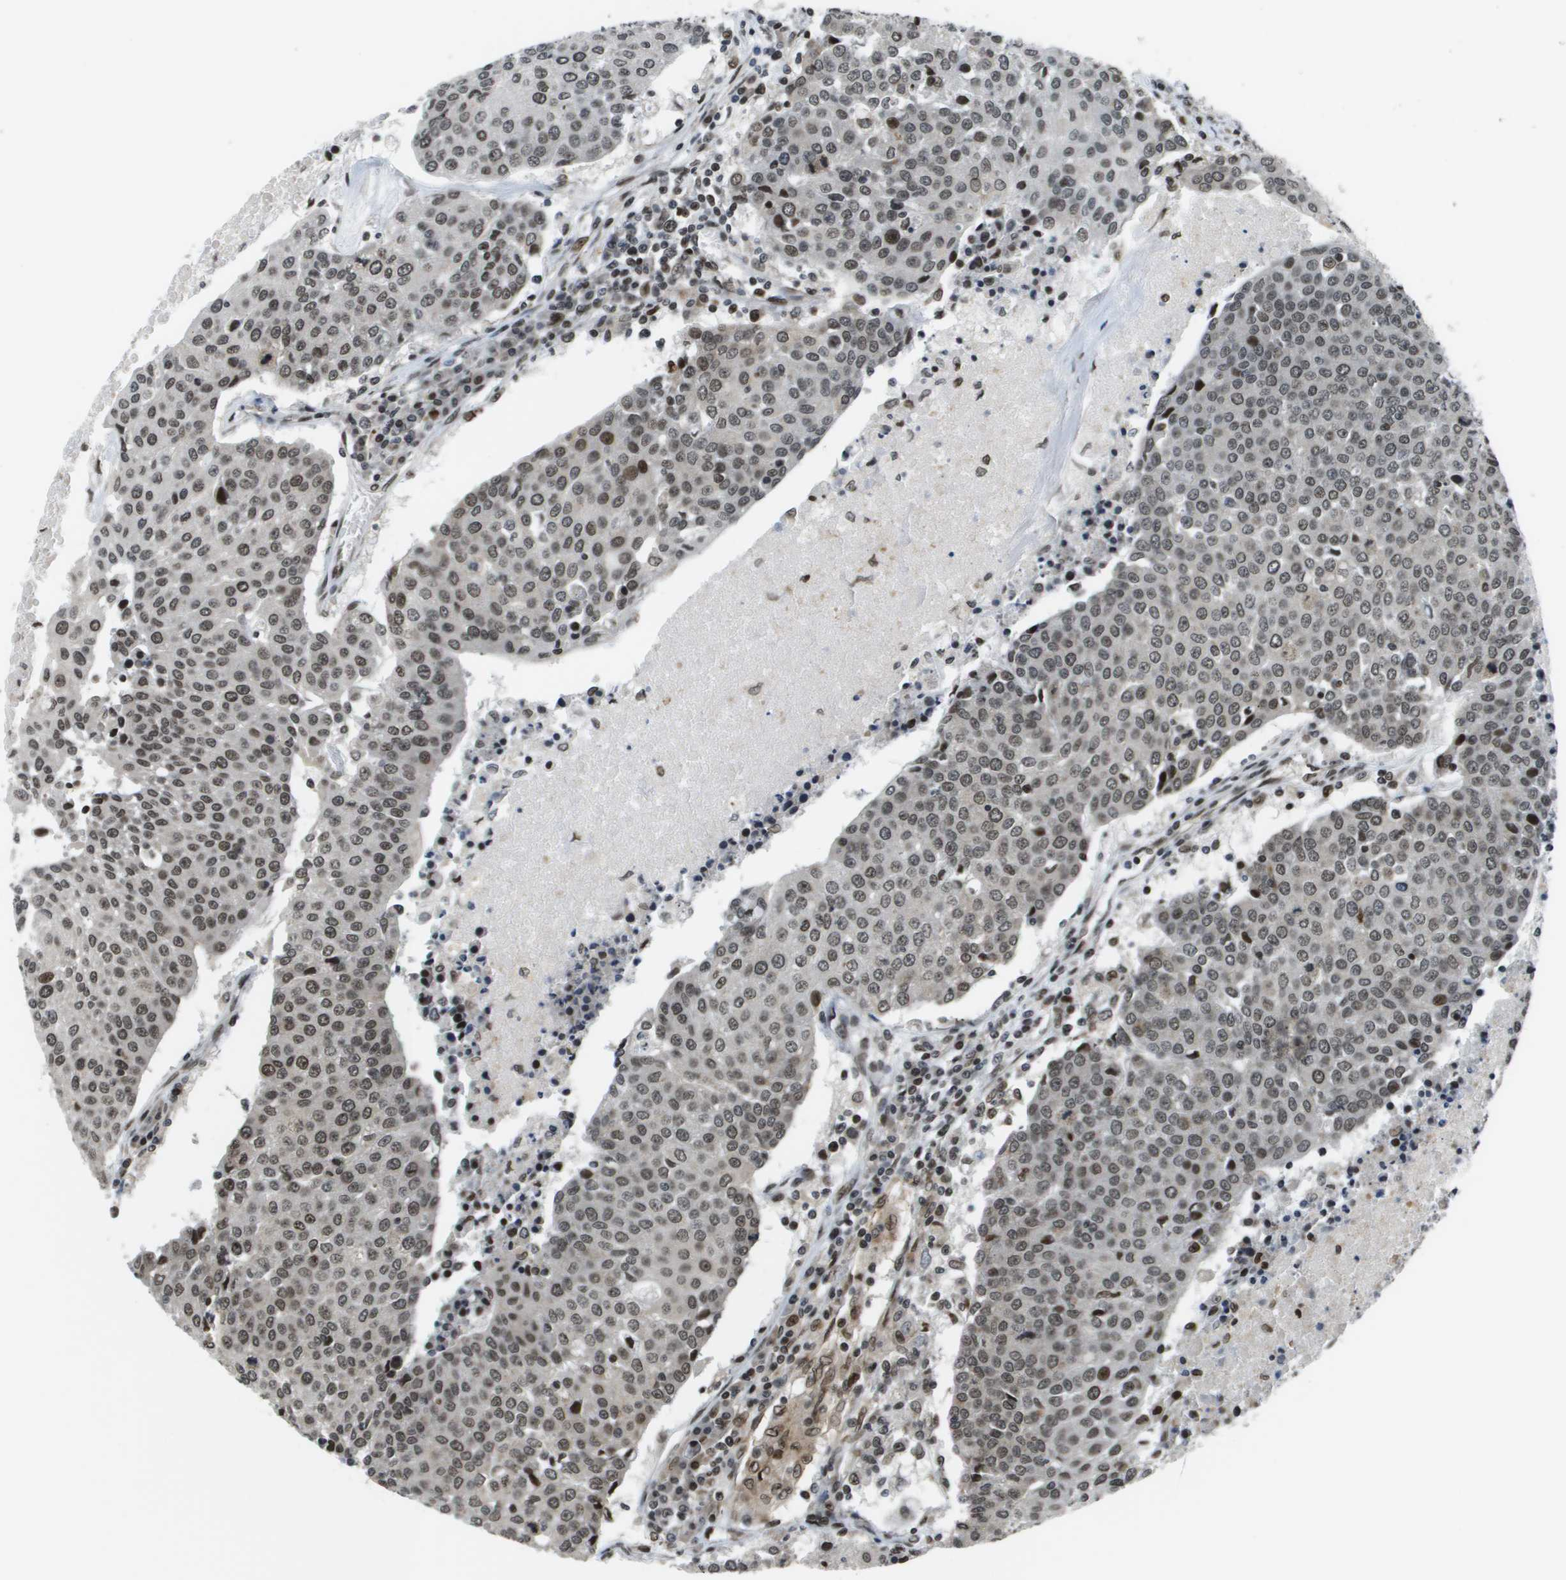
{"staining": {"intensity": "moderate", "quantity": ">75%", "location": "nuclear"}, "tissue": "urothelial cancer", "cell_type": "Tumor cells", "image_type": "cancer", "snomed": [{"axis": "morphology", "description": "Urothelial carcinoma, High grade"}, {"axis": "topography", "description": "Urinary bladder"}], "caption": "Immunohistochemical staining of human urothelial carcinoma (high-grade) shows medium levels of moderate nuclear expression in approximately >75% of tumor cells.", "gene": "RECQL4", "patient": {"sex": "female", "age": 85}}